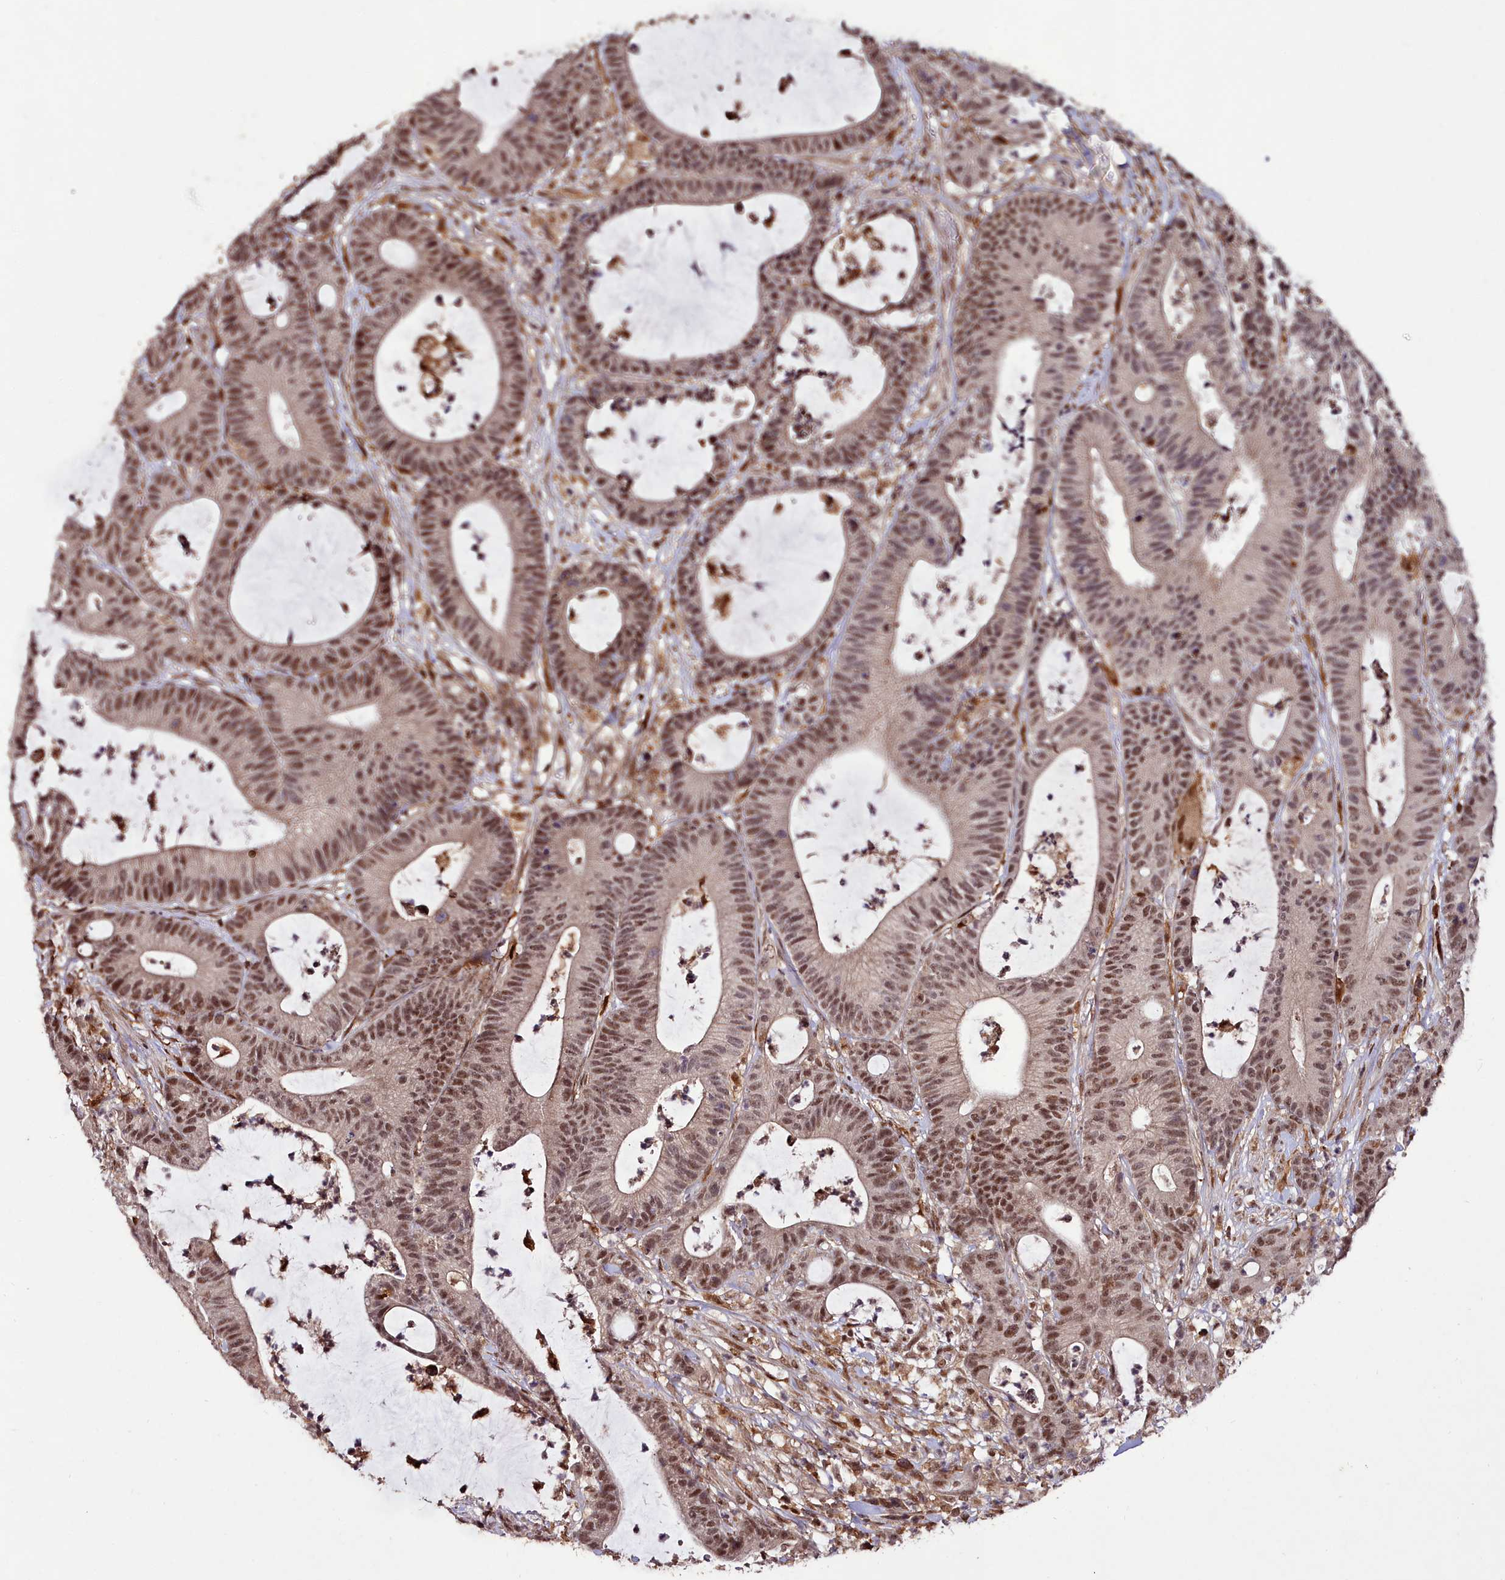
{"staining": {"intensity": "moderate", "quantity": ">75%", "location": "nuclear"}, "tissue": "colorectal cancer", "cell_type": "Tumor cells", "image_type": "cancer", "snomed": [{"axis": "morphology", "description": "Adenocarcinoma, NOS"}, {"axis": "topography", "description": "Colon"}], "caption": "A brown stain shows moderate nuclear expression of a protein in human colorectal cancer tumor cells. Using DAB (brown) and hematoxylin (blue) stains, captured at high magnification using brightfield microscopy.", "gene": "CXXC1", "patient": {"sex": "female", "age": 84}}